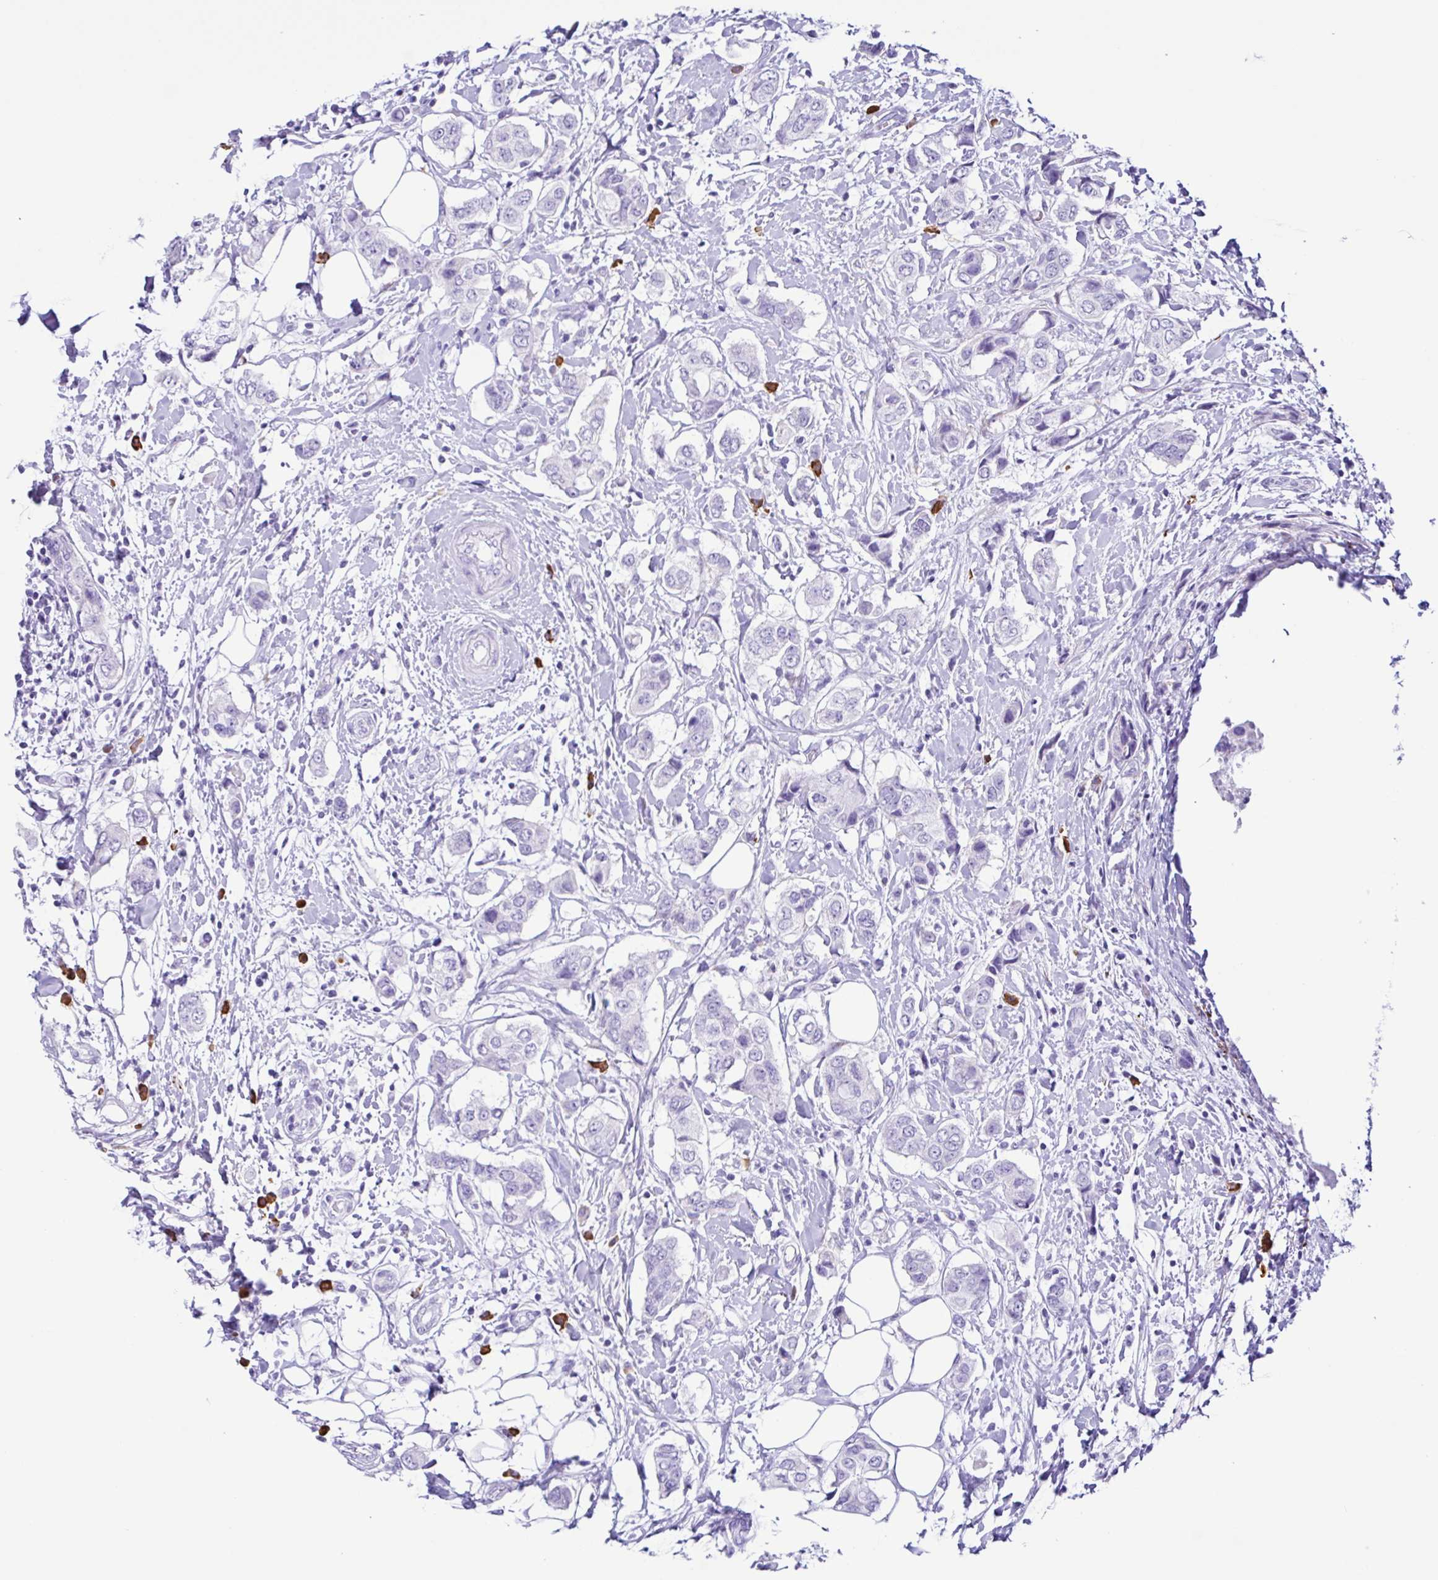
{"staining": {"intensity": "negative", "quantity": "none", "location": "none"}, "tissue": "breast cancer", "cell_type": "Tumor cells", "image_type": "cancer", "snomed": [{"axis": "morphology", "description": "Lobular carcinoma"}, {"axis": "topography", "description": "Breast"}], "caption": "Human breast cancer stained for a protein using immunohistochemistry demonstrates no expression in tumor cells.", "gene": "PIGF", "patient": {"sex": "female", "age": 51}}